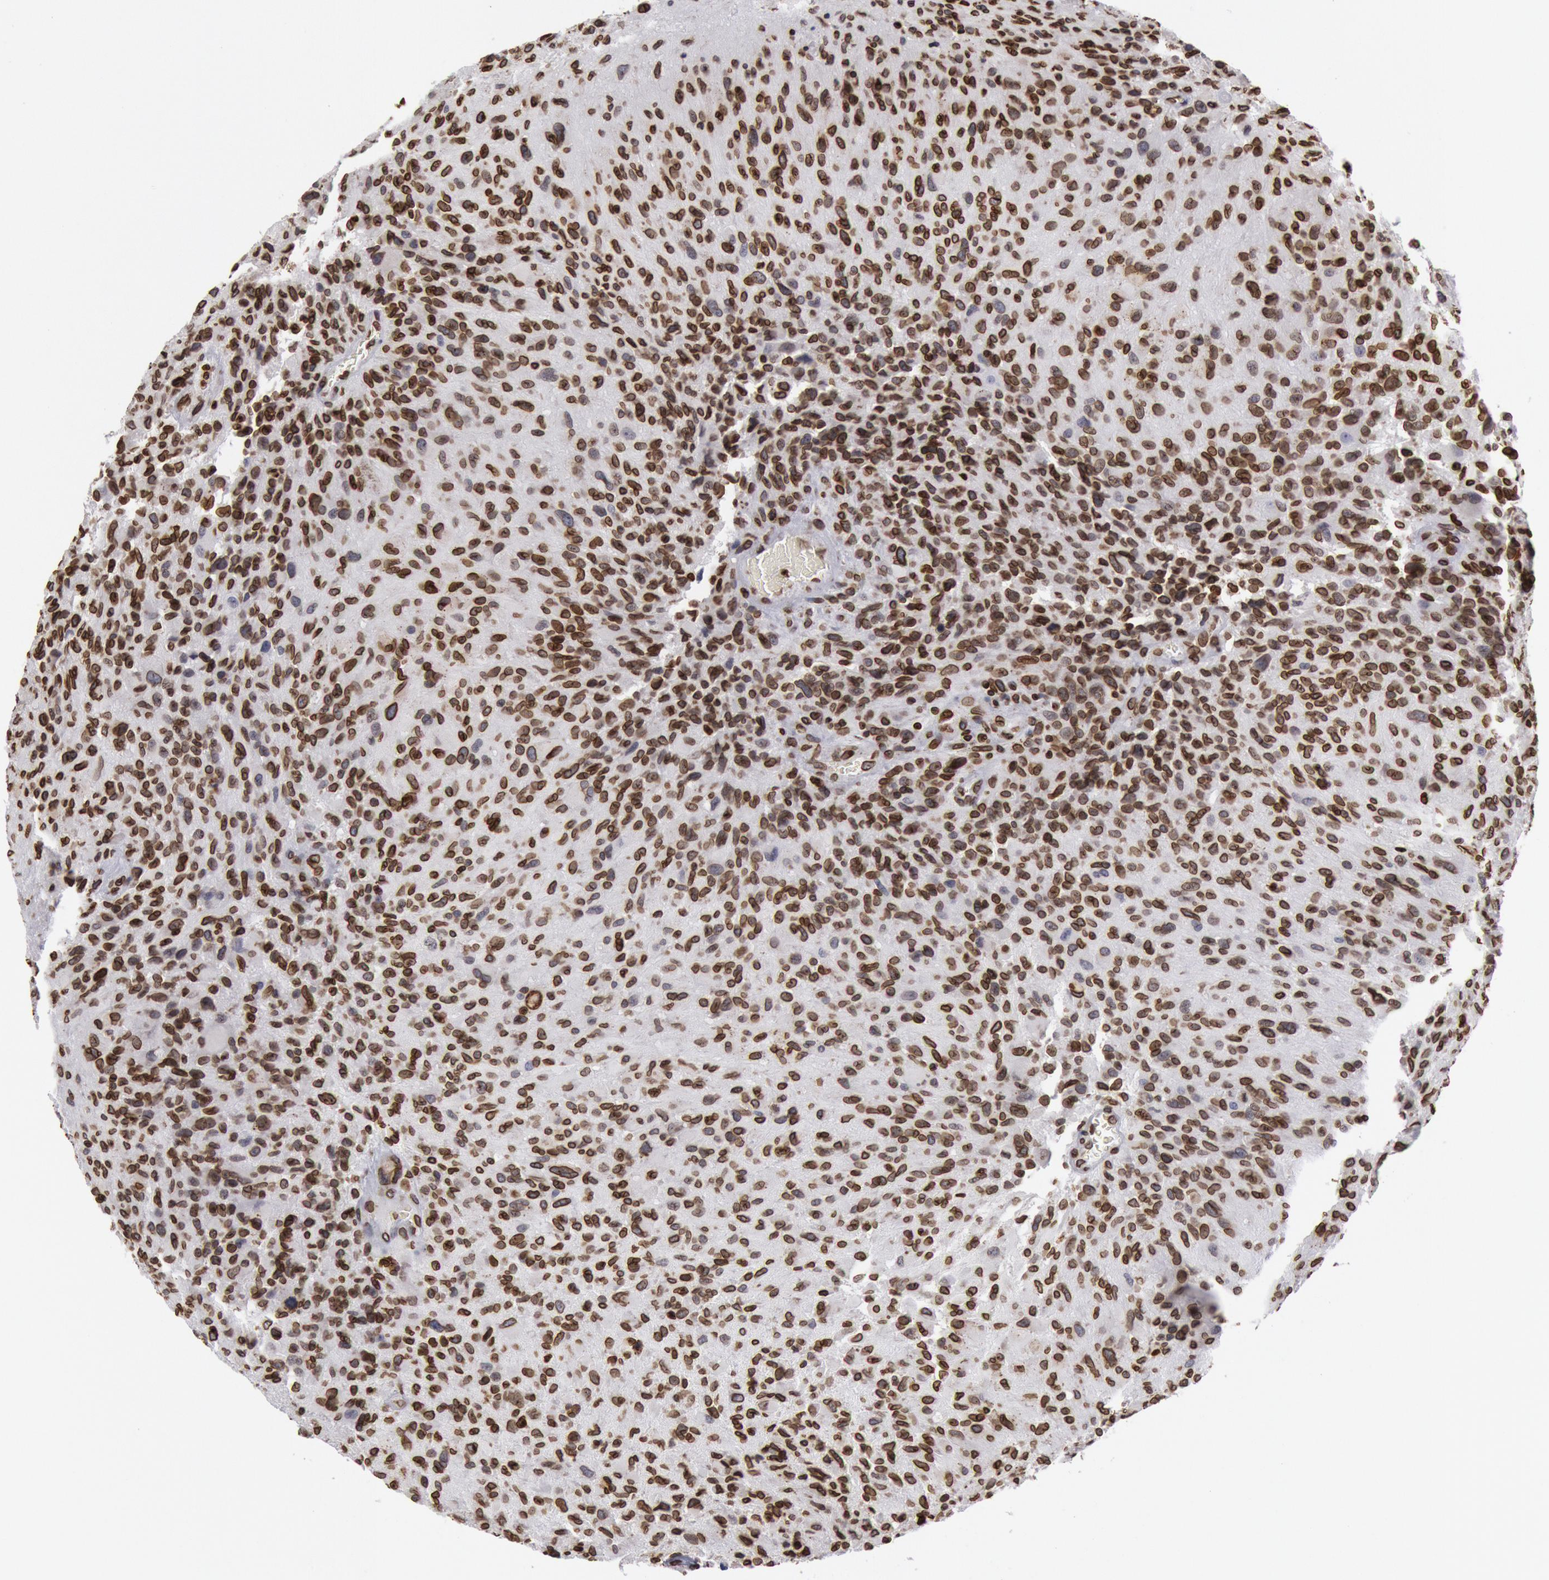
{"staining": {"intensity": "strong", "quantity": ">75%", "location": "cytoplasmic/membranous,nuclear"}, "tissue": "glioma", "cell_type": "Tumor cells", "image_type": "cancer", "snomed": [{"axis": "morphology", "description": "Glioma, malignant, High grade"}, {"axis": "topography", "description": "Brain"}], "caption": "This photomicrograph exhibits immunohistochemistry staining of human malignant glioma (high-grade), with high strong cytoplasmic/membranous and nuclear staining in approximately >75% of tumor cells.", "gene": "SUN2", "patient": {"sex": "male", "age": 69}}